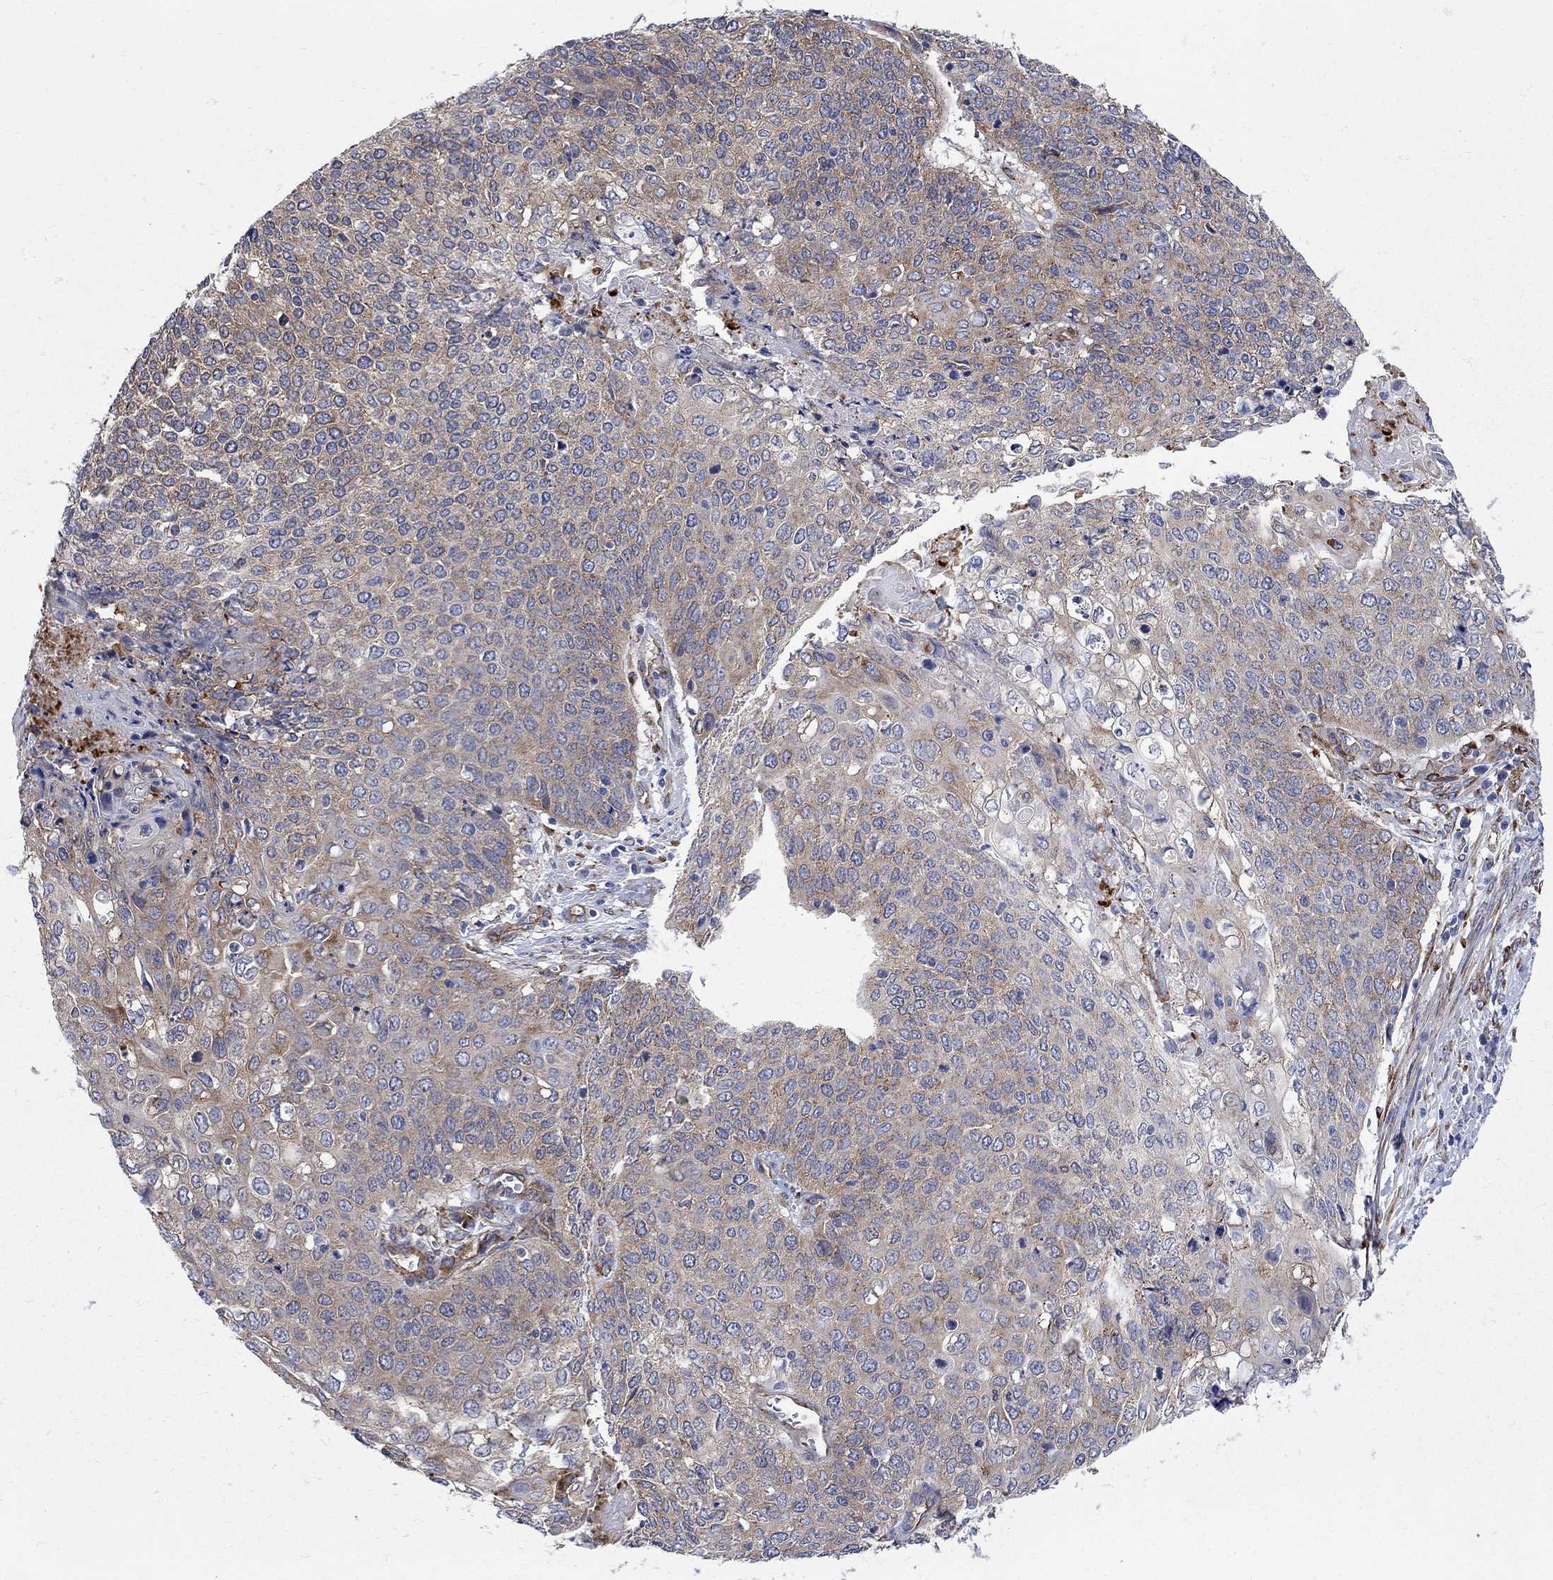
{"staining": {"intensity": "strong", "quantity": "<25%", "location": "cytoplasmic/membranous"}, "tissue": "cervical cancer", "cell_type": "Tumor cells", "image_type": "cancer", "snomed": [{"axis": "morphology", "description": "Squamous cell carcinoma, NOS"}, {"axis": "topography", "description": "Cervix"}], "caption": "This is a histology image of immunohistochemistry (IHC) staining of cervical cancer (squamous cell carcinoma), which shows strong expression in the cytoplasmic/membranous of tumor cells.", "gene": "SEPTIN8", "patient": {"sex": "female", "age": 39}}